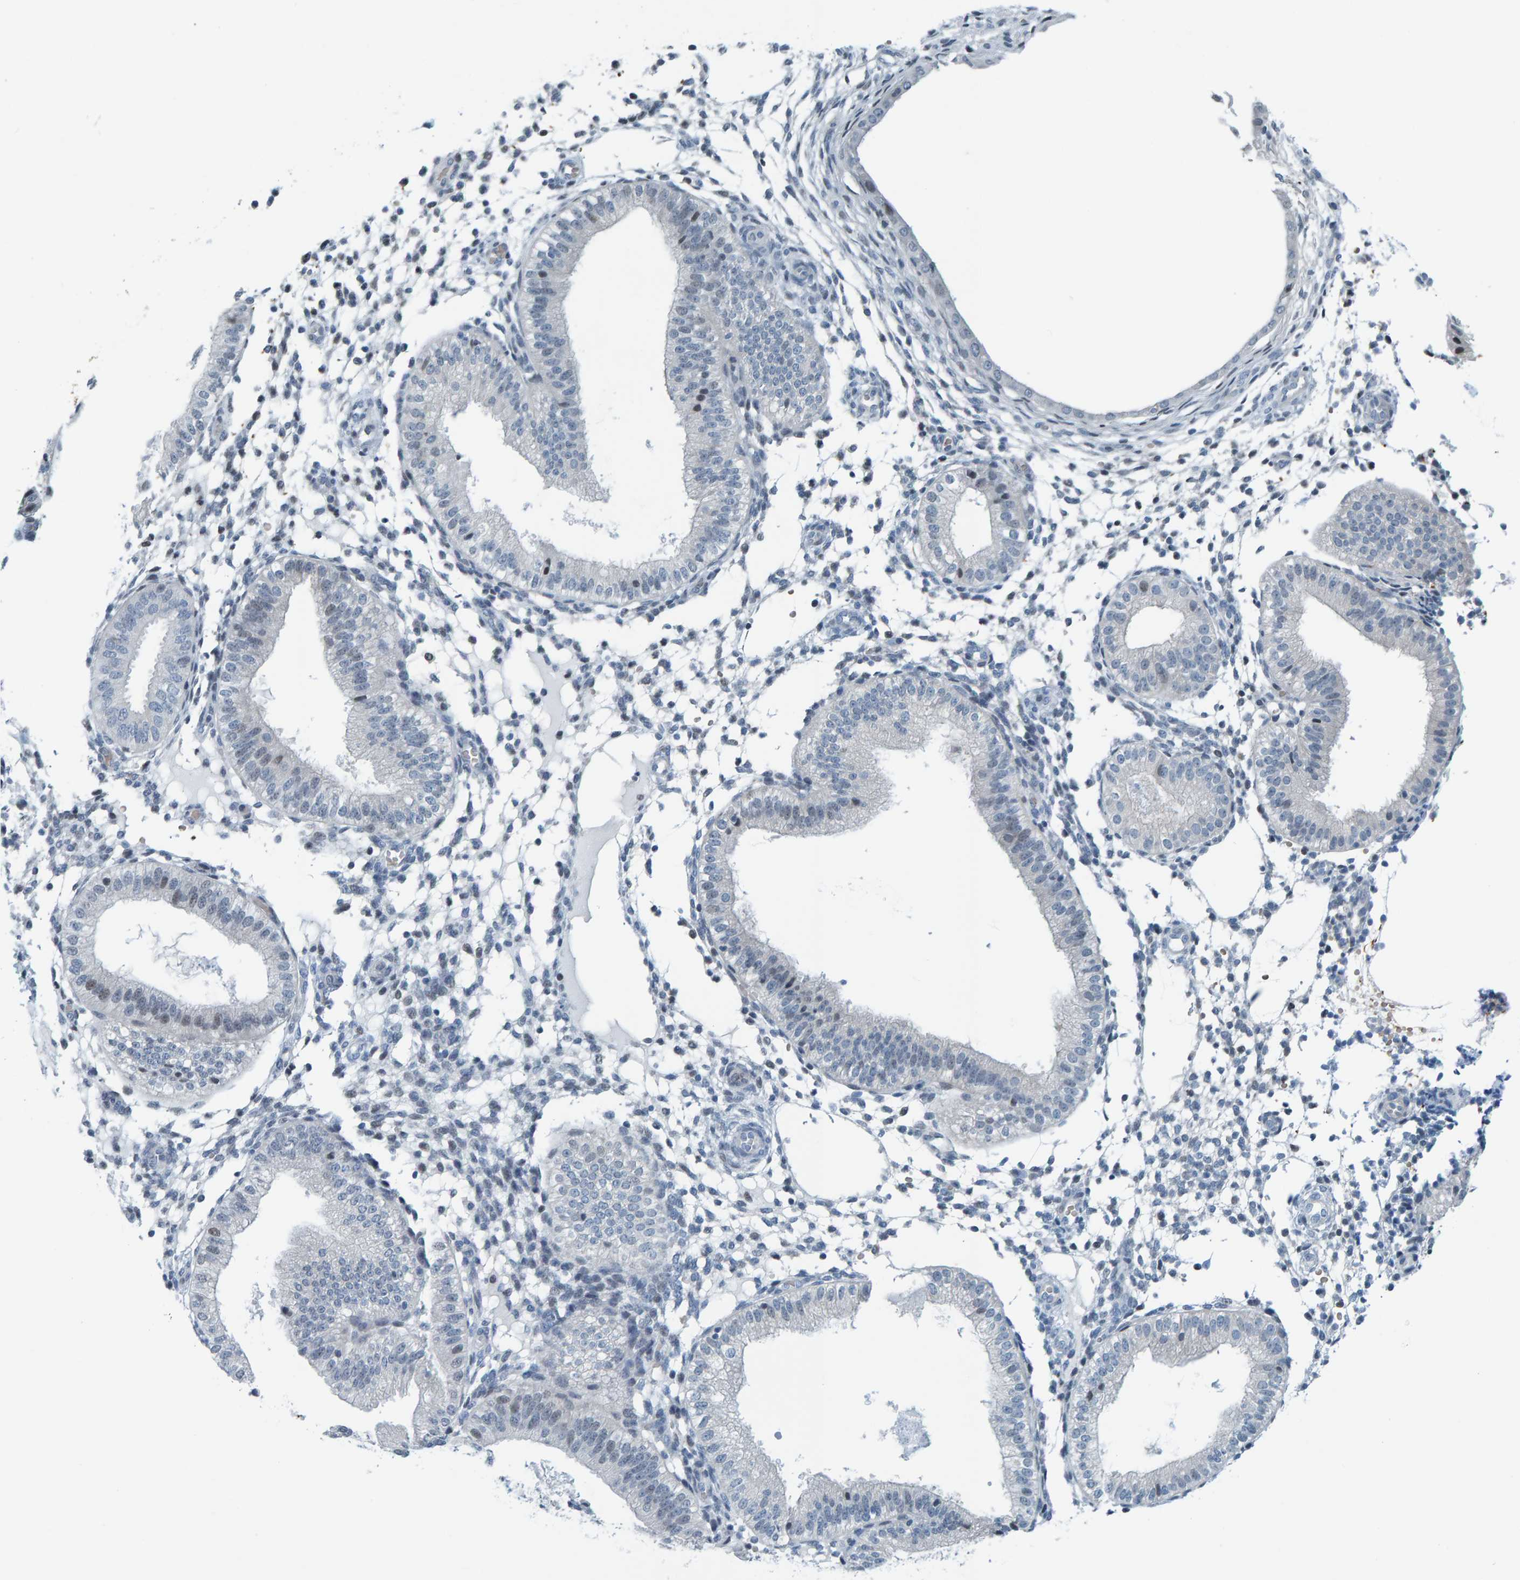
{"staining": {"intensity": "negative", "quantity": "none", "location": "none"}, "tissue": "endometrium", "cell_type": "Cells in endometrial stroma", "image_type": "normal", "snomed": [{"axis": "morphology", "description": "Normal tissue, NOS"}, {"axis": "topography", "description": "Endometrium"}], "caption": "Immunohistochemical staining of unremarkable human endometrium displays no significant staining in cells in endometrial stroma.", "gene": "CNP", "patient": {"sex": "female", "age": 39}}